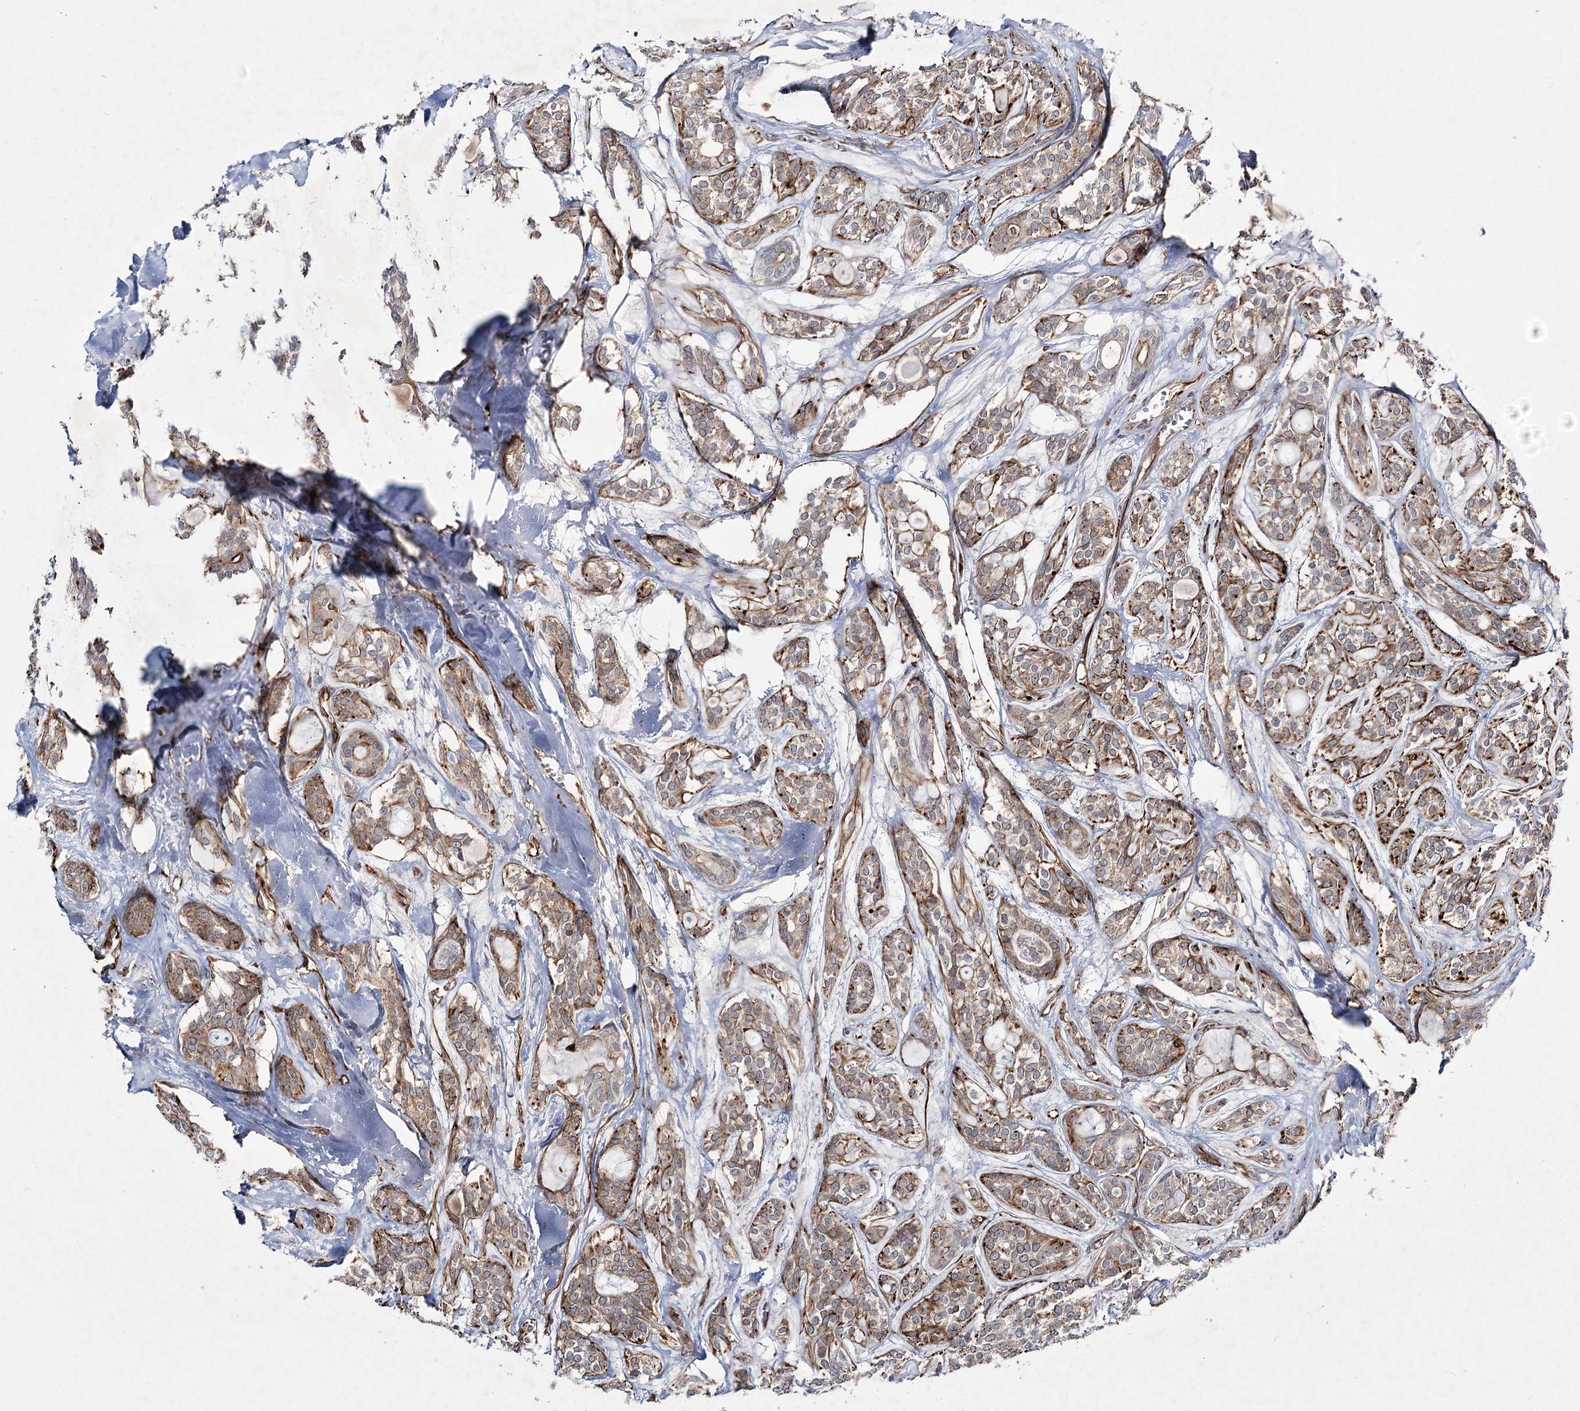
{"staining": {"intensity": "weak", "quantity": ">75%", "location": "cytoplasmic/membranous"}, "tissue": "head and neck cancer", "cell_type": "Tumor cells", "image_type": "cancer", "snomed": [{"axis": "morphology", "description": "Adenocarcinoma, NOS"}, {"axis": "topography", "description": "Head-Neck"}], "caption": "Immunohistochemistry (IHC) micrograph of head and neck cancer (adenocarcinoma) stained for a protein (brown), which demonstrates low levels of weak cytoplasmic/membranous expression in approximately >75% of tumor cells.", "gene": "DPEP2", "patient": {"sex": "male", "age": 66}}